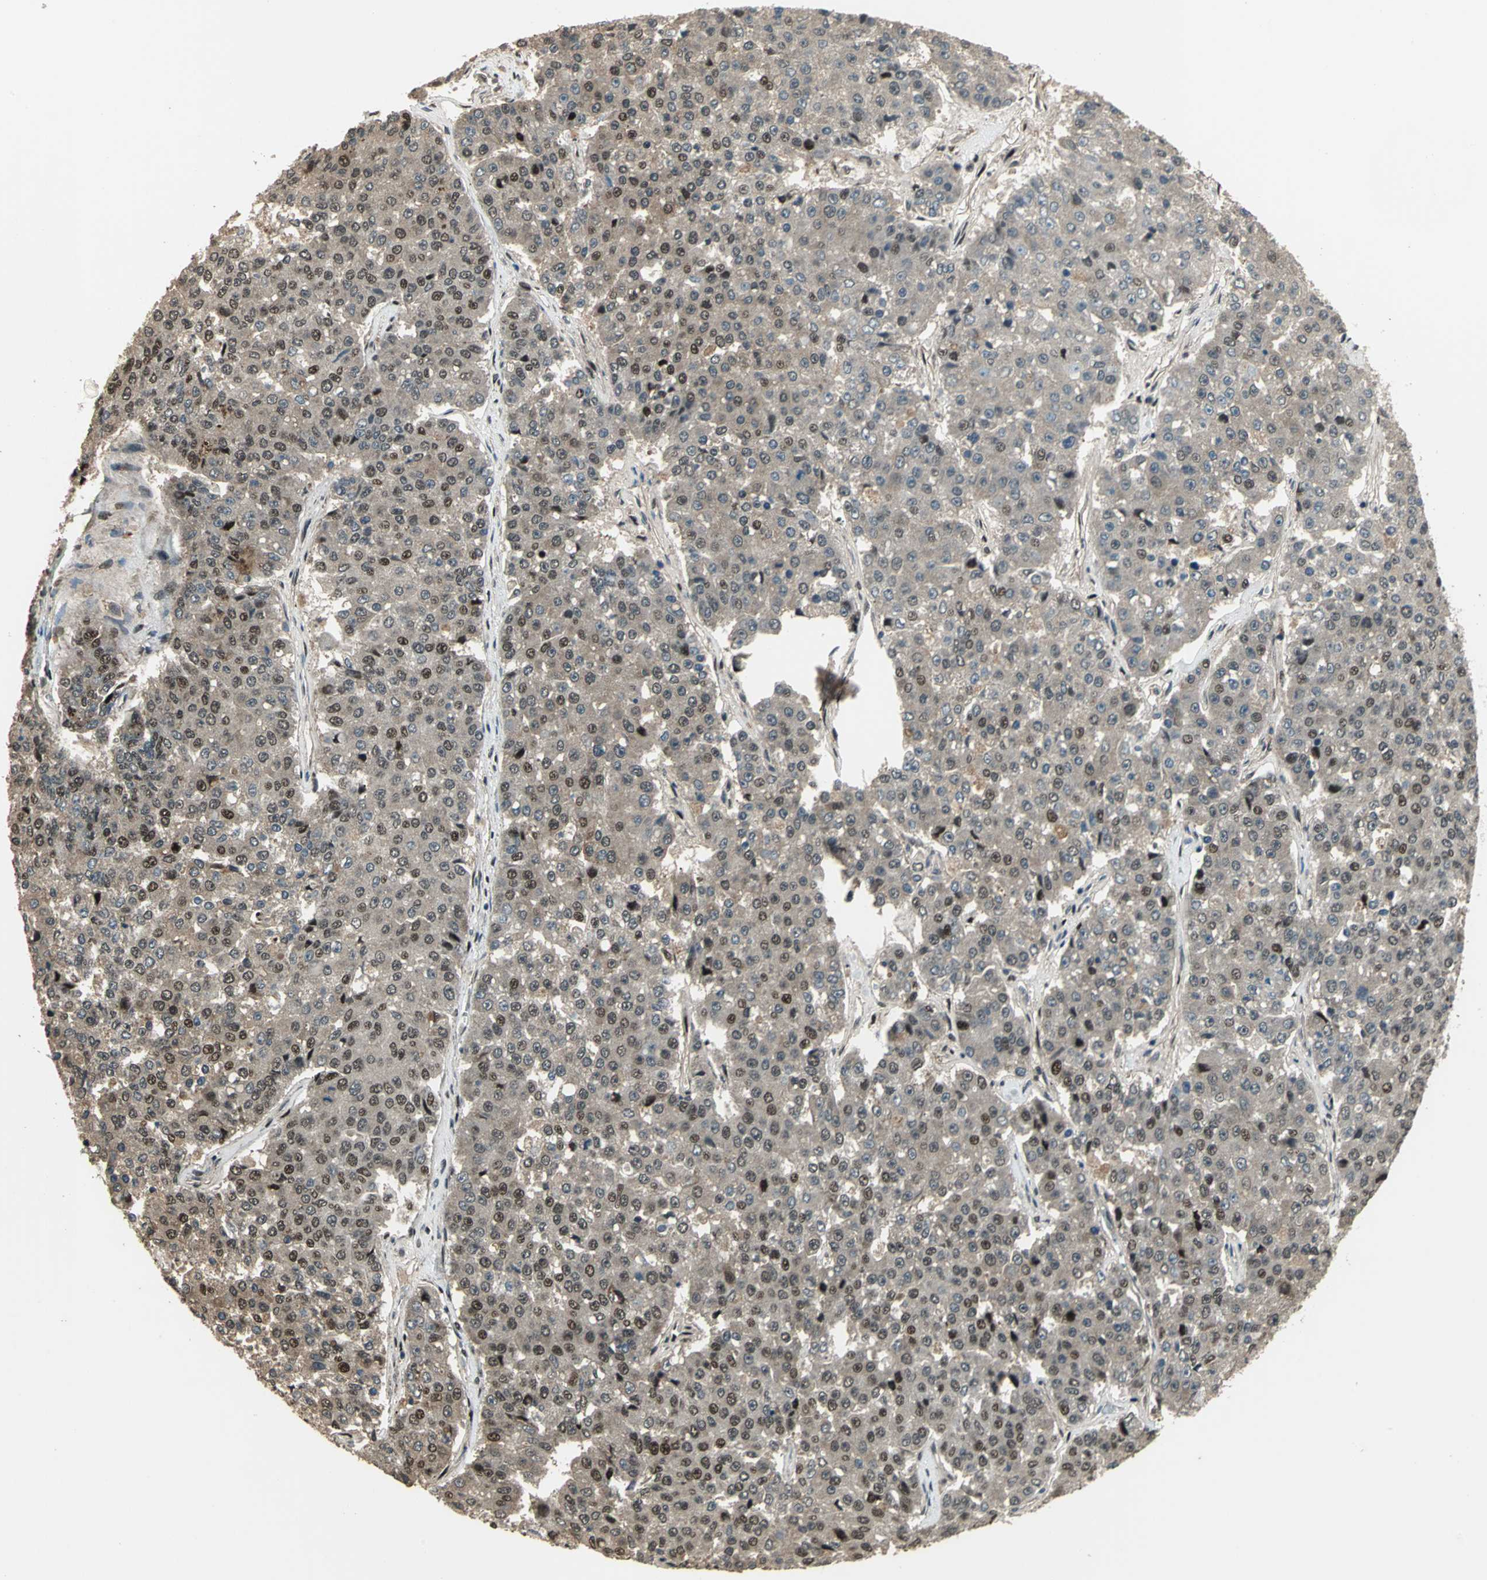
{"staining": {"intensity": "weak", "quantity": "25%-75%", "location": "cytoplasmic/membranous,nuclear"}, "tissue": "pancreatic cancer", "cell_type": "Tumor cells", "image_type": "cancer", "snomed": [{"axis": "morphology", "description": "Adenocarcinoma, NOS"}, {"axis": "topography", "description": "Pancreas"}], "caption": "Protein staining of pancreatic adenocarcinoma tissue displays weak cytoplasmic/membranous and nuclear expression in about 25%-75% of tumor cells.", "gene": "MIS18BP1", "patient": {"sex": "male", "age": 50}}